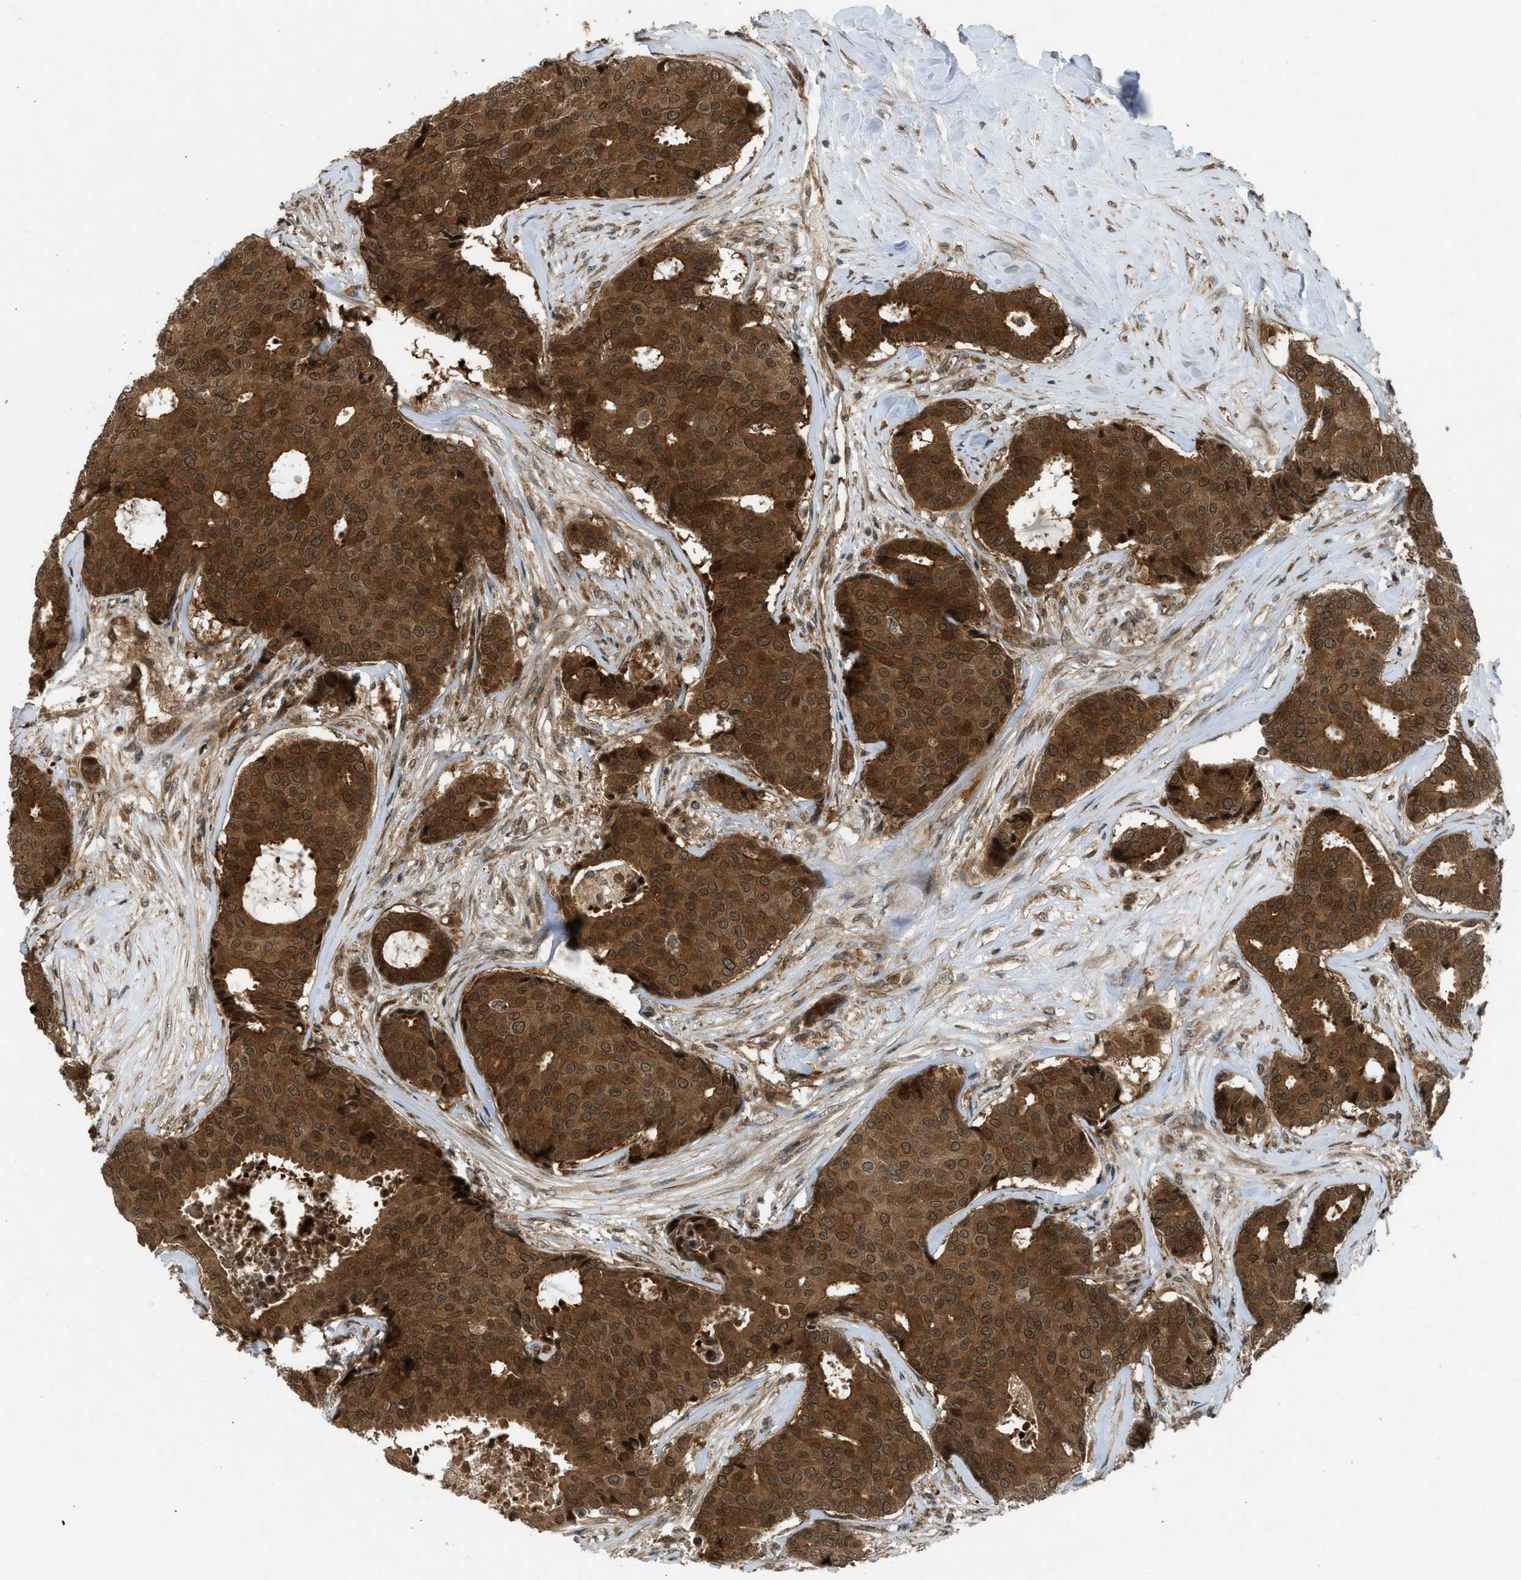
{"staining": {"intensity": "strong", "quantity": ">75%", "location": "cytoplasmic/membranous,nuclear"}, "tissue": "breast cancer", "cell_type": "Tumor cells", "image_type": "cancer", "snomed": [{"axis": "morphology", "description": "Duct carcinoma"}, {"axis": "topography", "description": "Breast"}], "caption": "Immunohistochemical staining of human breast intraductal carcinoma demonstrates strong cytoplasmic/membranous and nuclear protein expression in about >75% of tumor cells.", "gene": "TXNL1", "patient": {"sex": "female", "age": 75}}